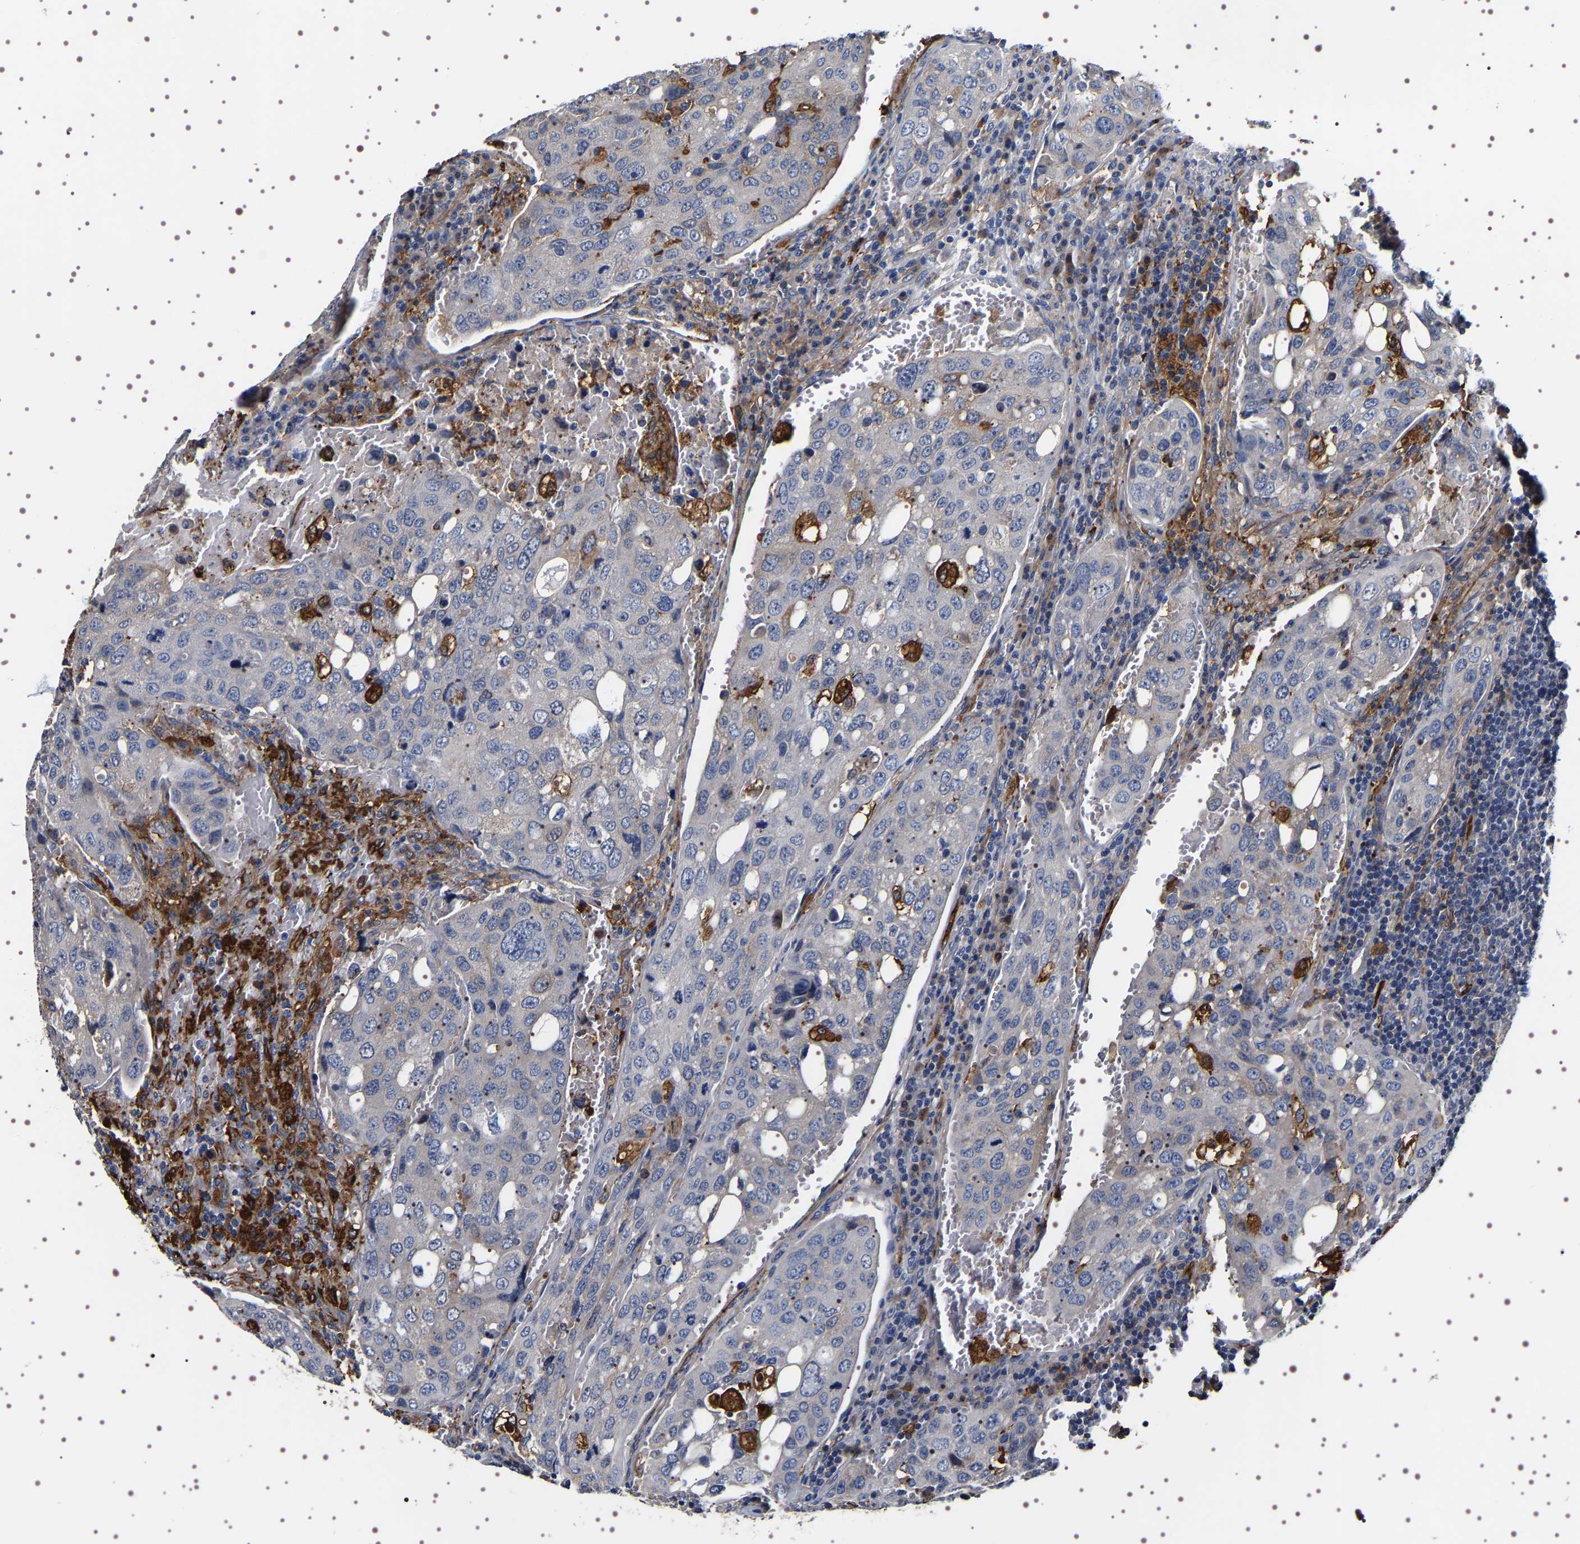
{"staining": {"intensity": "negative", "quantity": "none", "location": "none"}, "tissue": "urothelial cancer", "cell_type": "Tumor cells", "image_type": "cancer", "snomed": [{"axis": "morphology", "description": "Urothelial carcinoma, High grade"}, {"axis": "topography", "description": "Lymph node"}, {"axis": "topography", "description": "Urinary bladder"}], "caption": "This is an immunohistochemistry (IHC) histopathology image of human high-grade urothelial carcinoma. There is no expression in tumor cells.", "gene": "ALPL", "patient": {"sex": "male", "age": 51}}